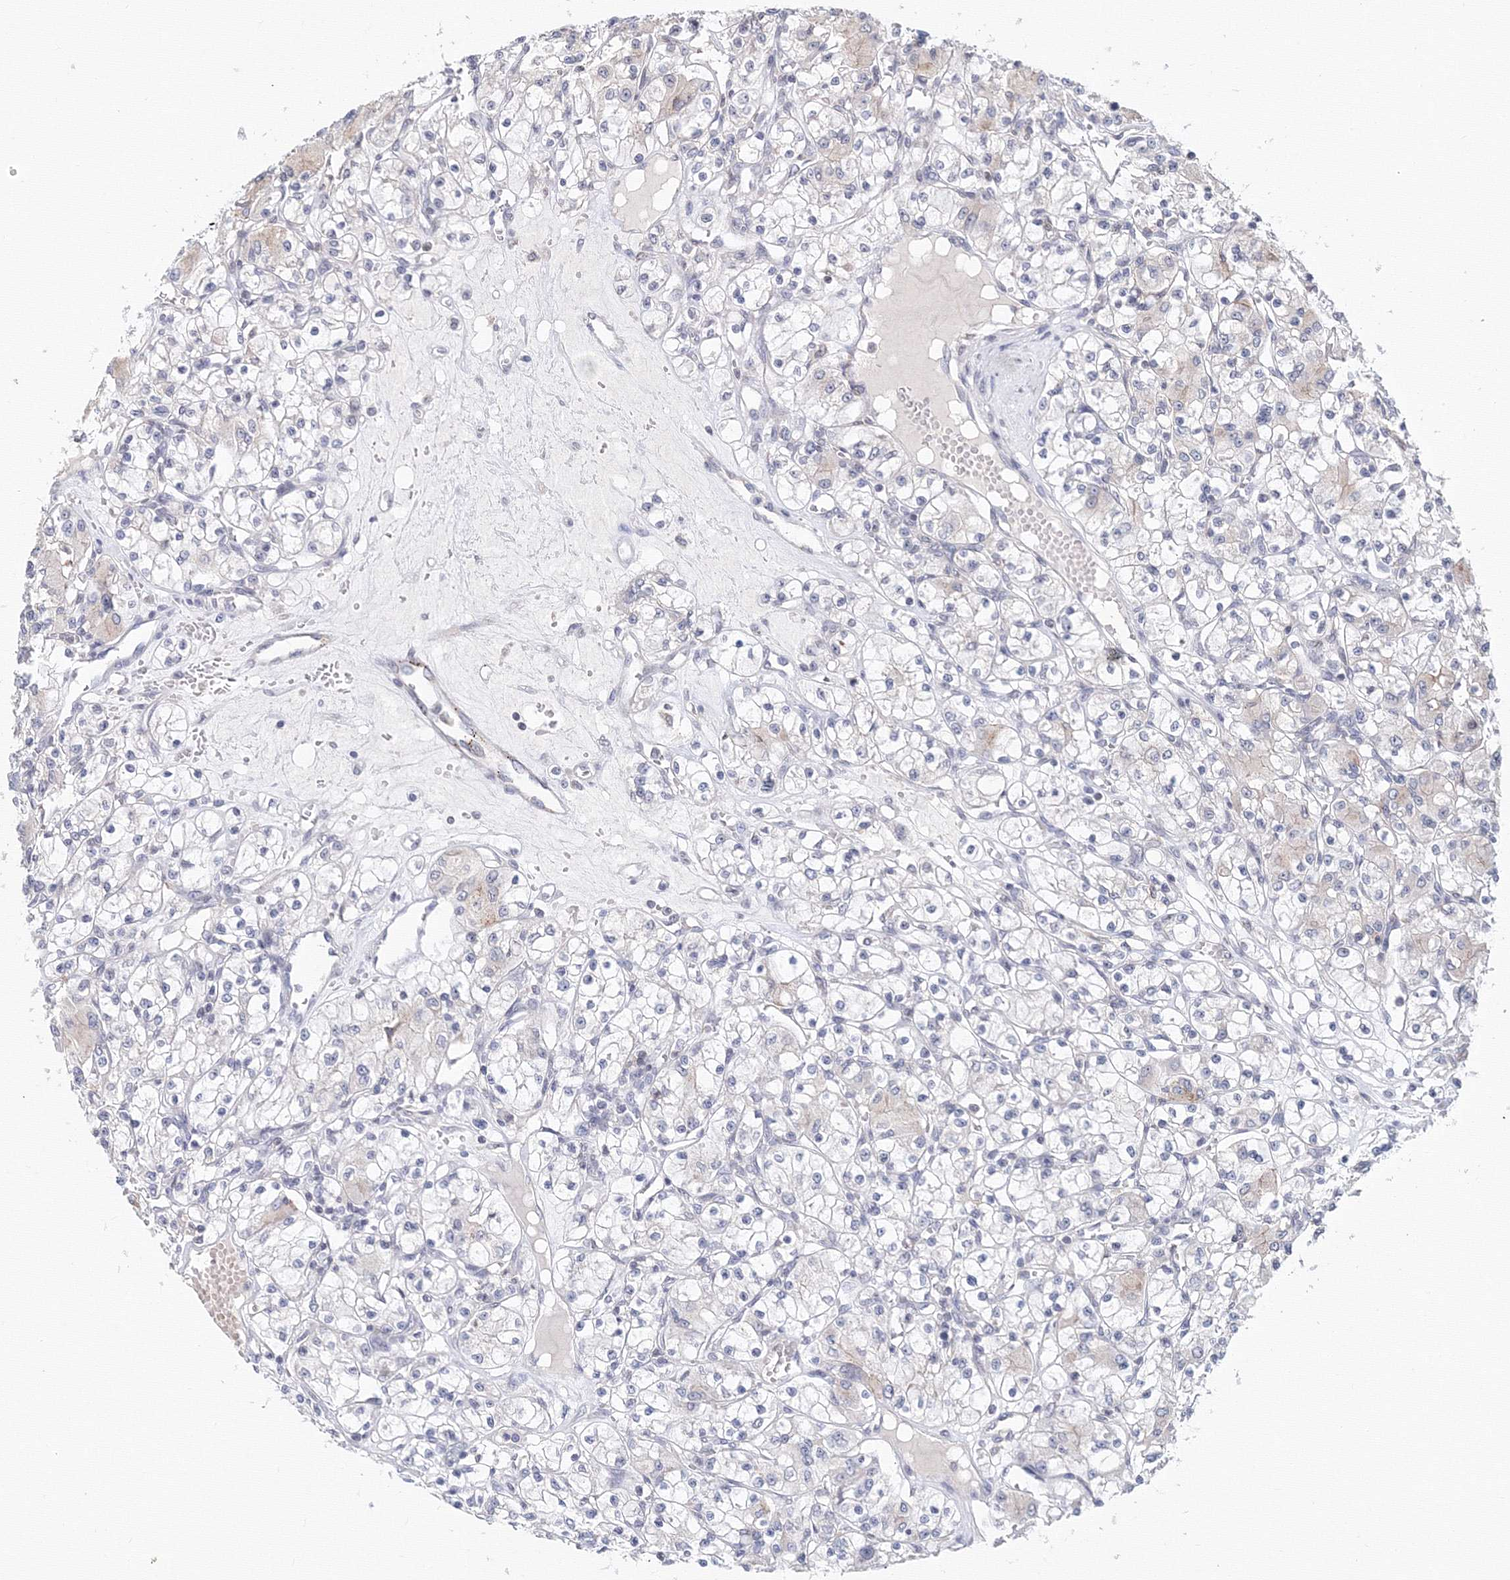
{"staining": {"intensity": "negative", "quantity": "none", "location": "none"}, "tissue": "renal cancer", "cell_type": "Tumor cells", "image_type": "cancer", "snomed": [{"axis": "morphology", "description": "Adenocarcinoma, NOS"}, {"axis": "topography", "description": "Kidney"}], "caption": "Immunohistochemical staining of renal adenocarcinoma demonstrates no significant staining in tumor cells.", "gene": "SLC7A7", "patient": {"sex": "female", "age": 59}}